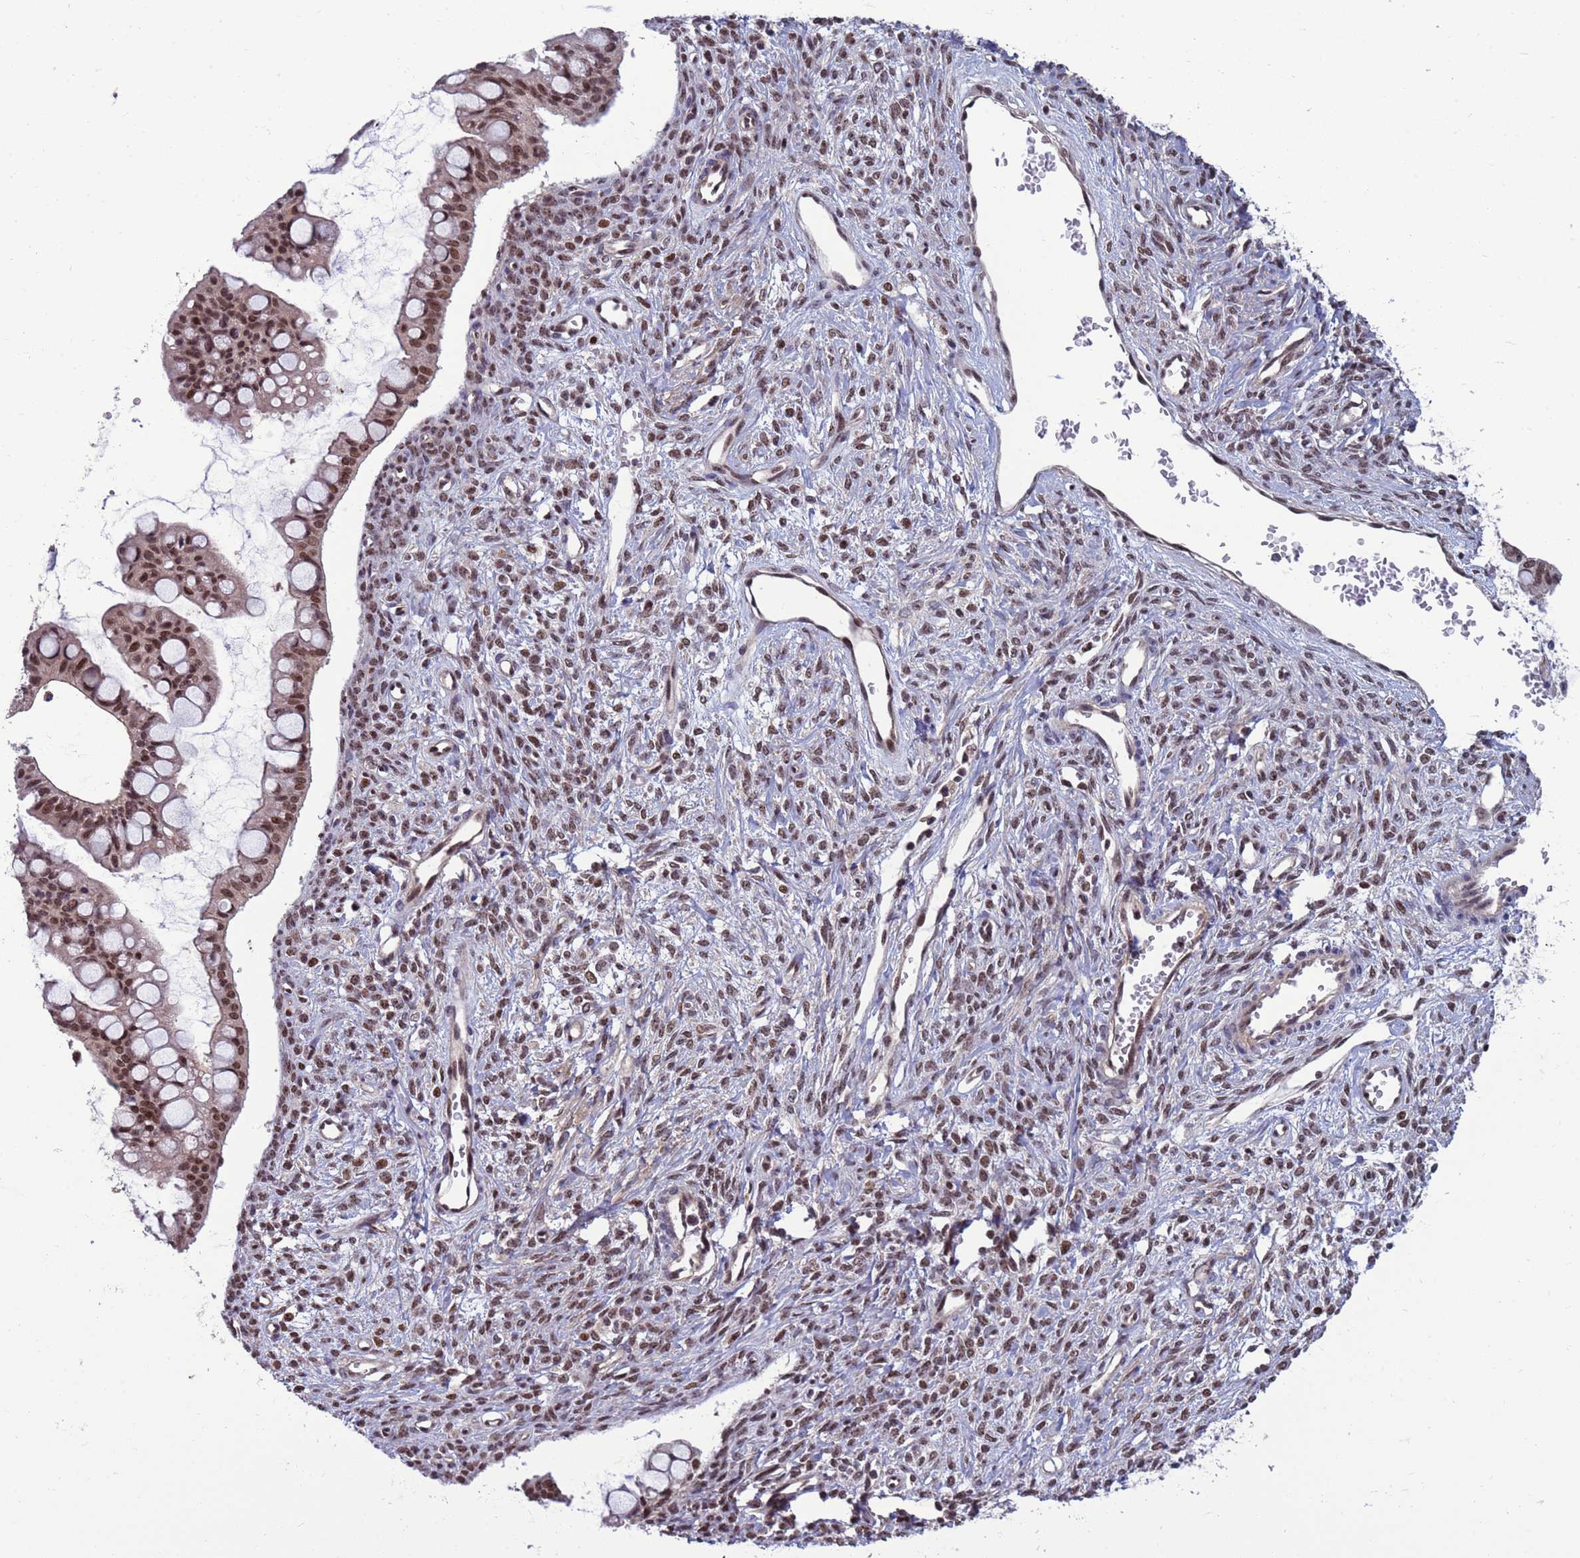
{"staining": {"intensity": "moderate", "quantity": ">75%", "location": "nuclear"}, "tissue": "ovarian cancer", "cell_type": "Tumor cells", "image_type": "cancer", "snomed": [{"axis": "morphology", "description": "Cystadenocarcinoma, mucinous, NOS"}, {"axis": "topography", "description": "Ovary"}], "caption": "Tumor cells reveal medium levels of moderate nuclear staining in approximately >75% of cells in ovarian cancer (mucinous cystadenocarcinoma). (Brightfield microscopy of DAB IHC at high magnification).", "gene": "NSL1", "patient": {"sex": "female", "age": 73}}